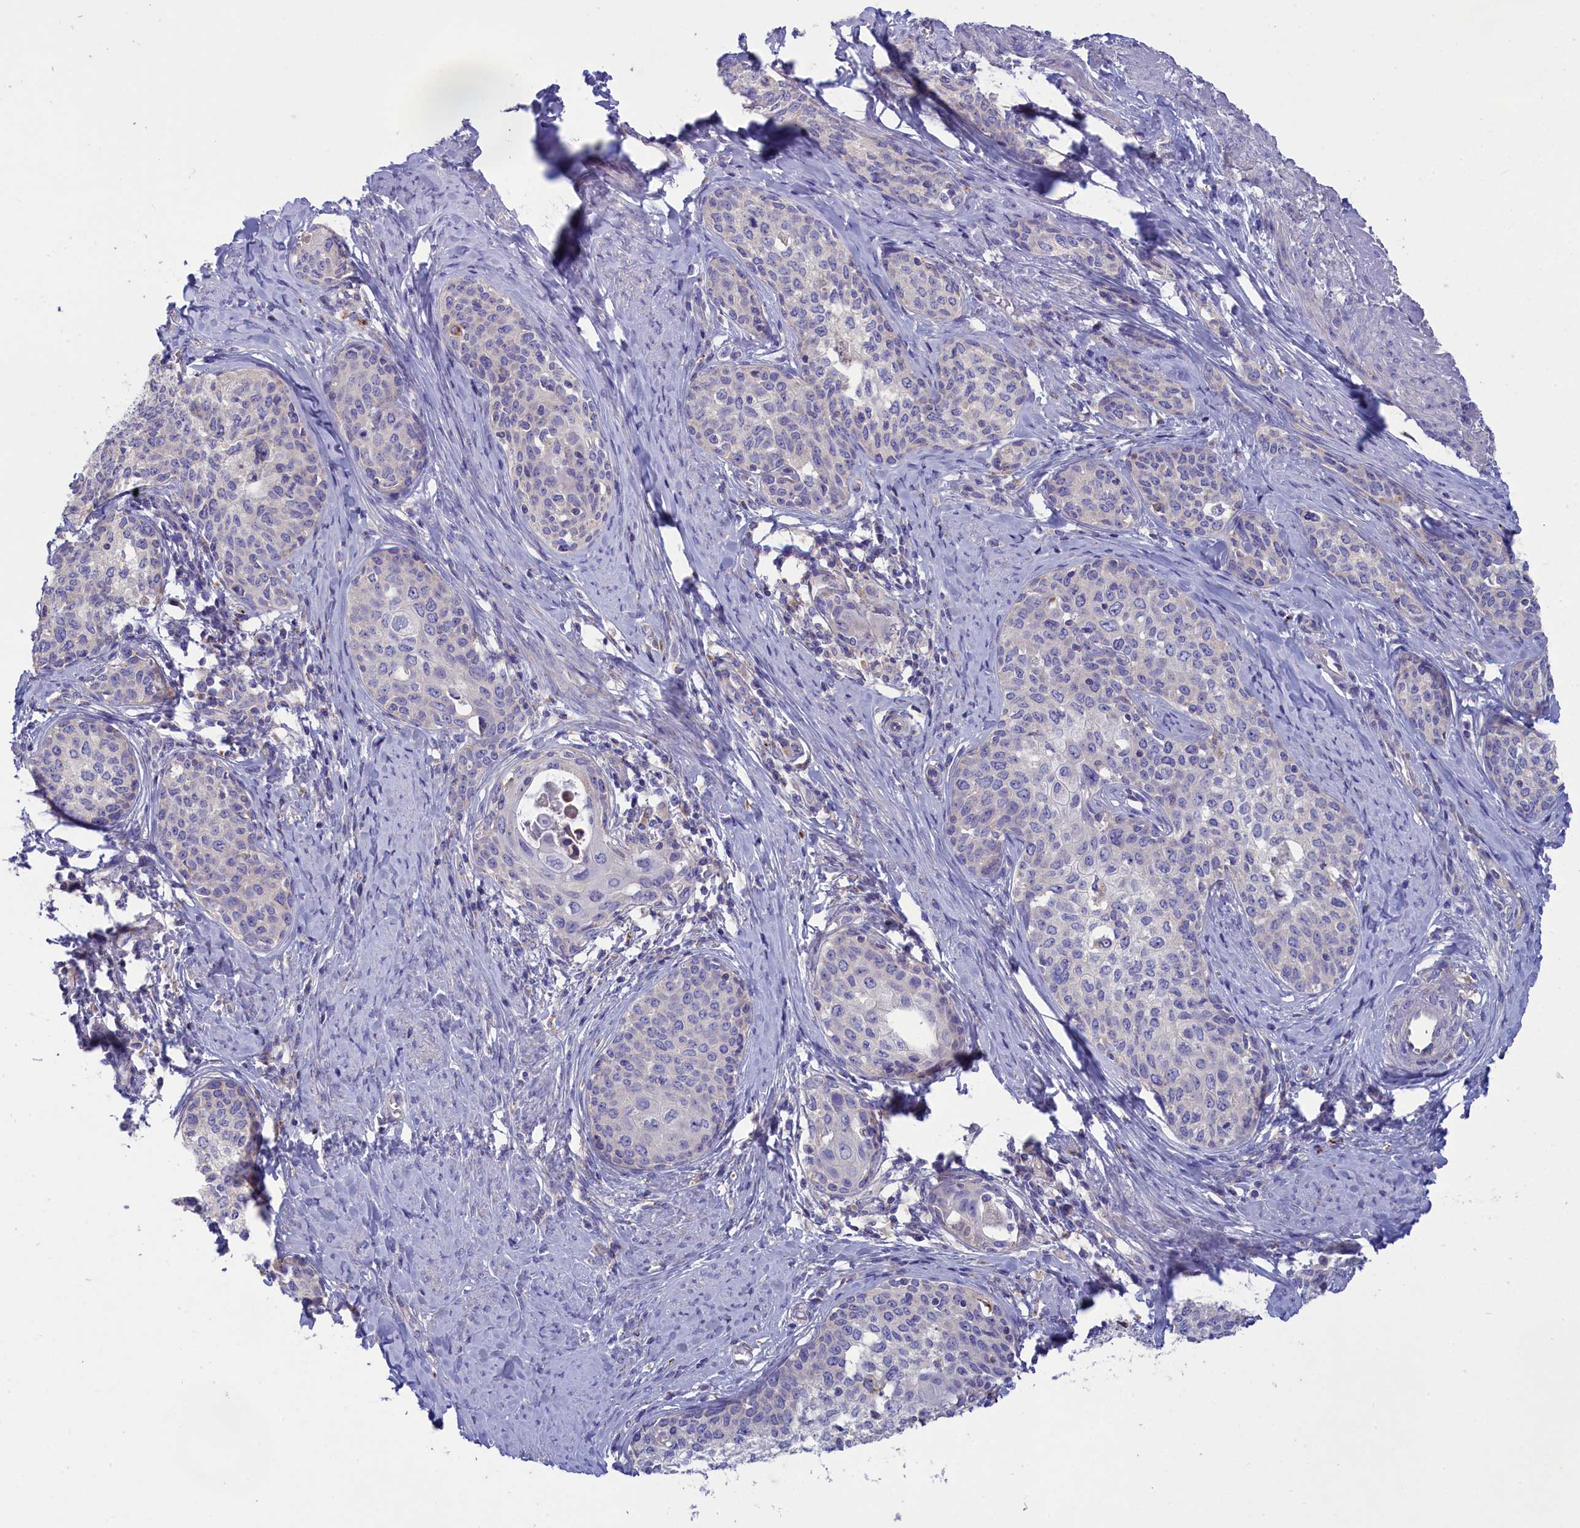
{"staining": {"intensity": "negative", "quantity": "none", "location": "none"}, "tissue": "cervical cancer", "cell_type": "Tumor cells", "image_type": "cancer", "snomed": [{"axis": "morphology", "description": "Squamous cell carcinoma, NOS"}, {"axis": "morphology", "description": "Adenocarcinoma, NOS"}, {"axis": "topography", "description": "Cervix"}], "caption": "Immunohistochemistry histopathology image of neoplastic tissue: human cervical cancer (squamous cell carcinoma) stained with DAB (3,3'-diaminobenzidine) demonstrates no significant protein positivity in tumor cells.", "gene": "WDR6", "patient": {"sex": "female", "age": 52}}